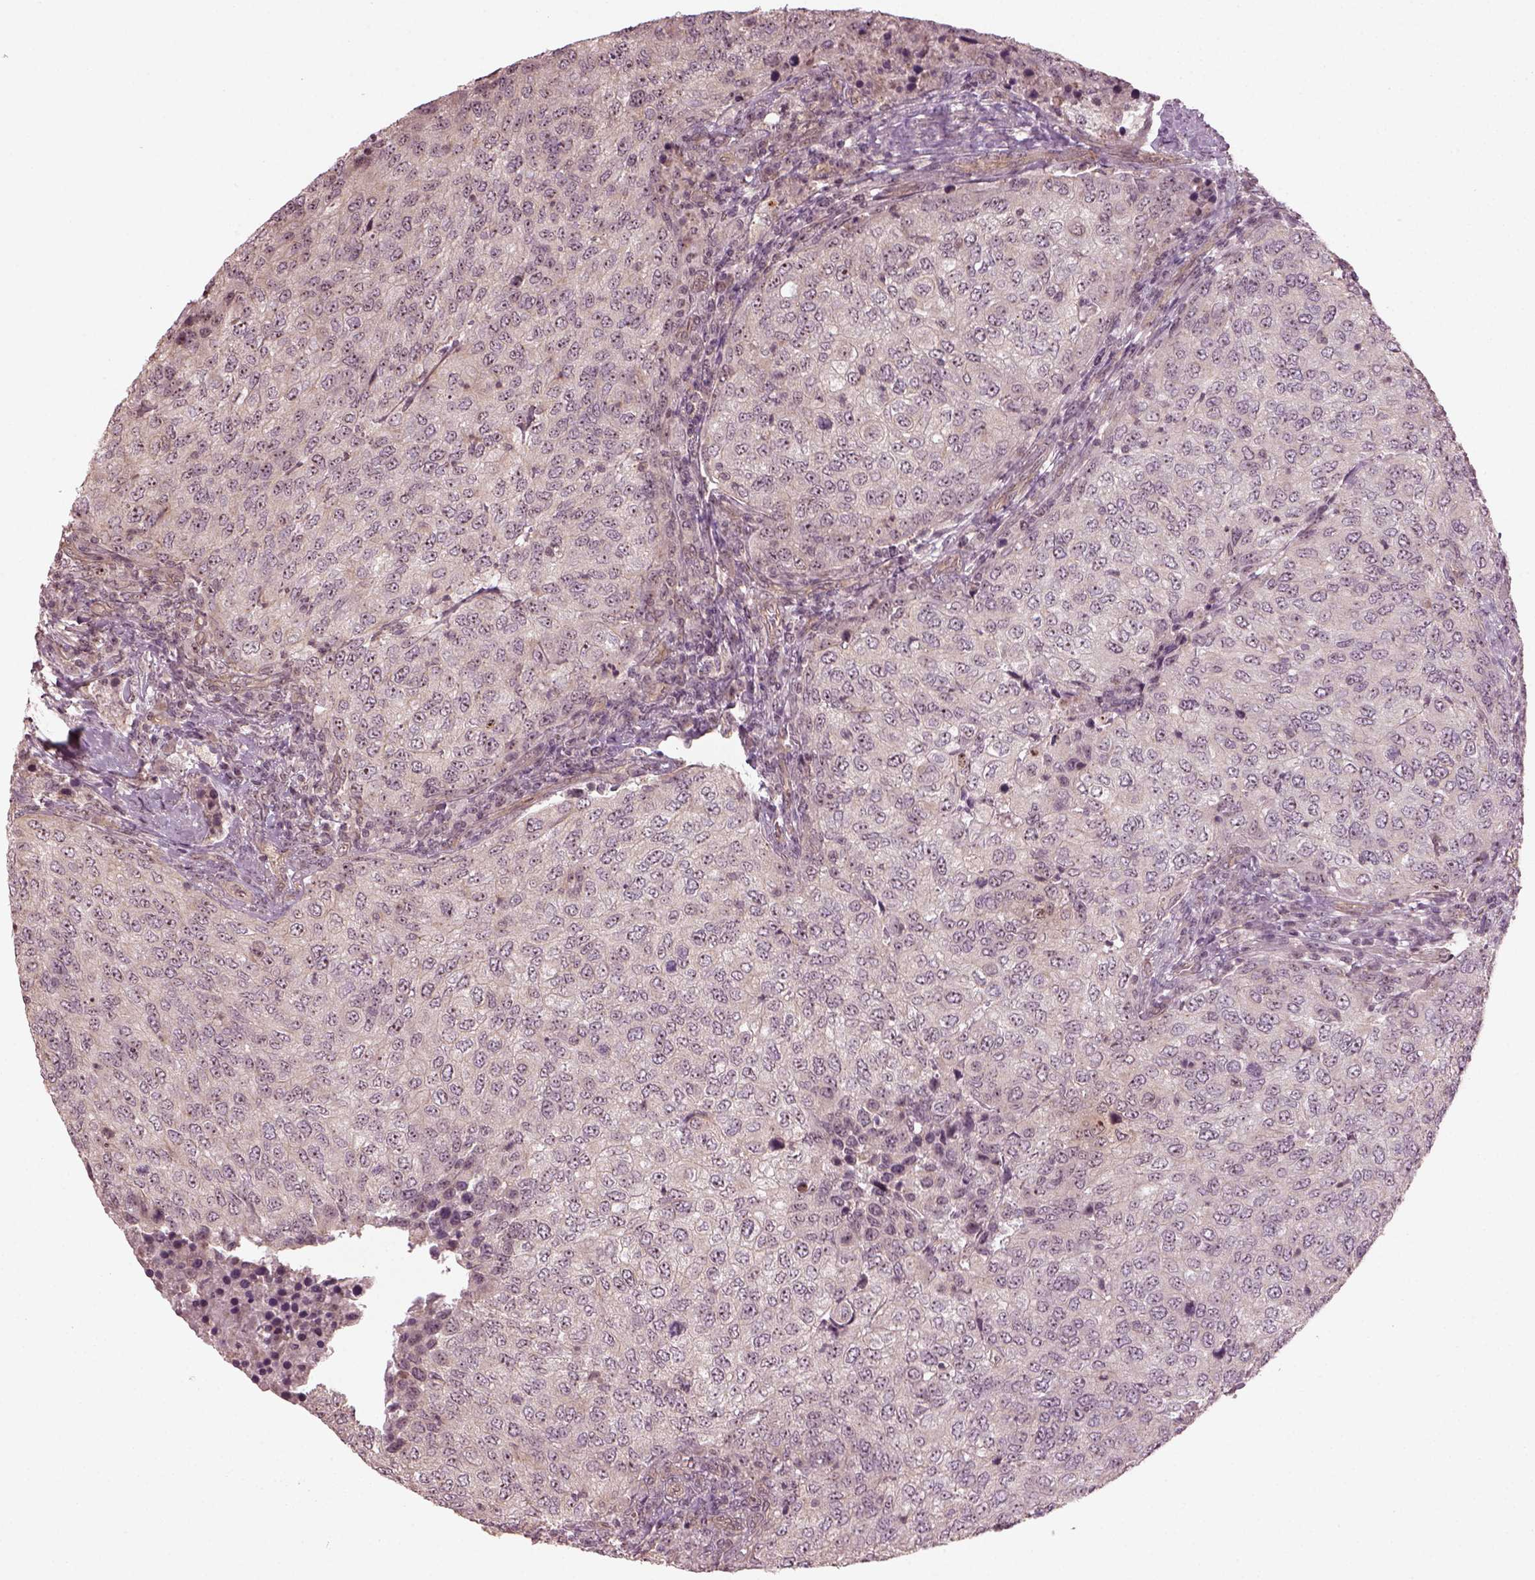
{"staining": {"intensity": "negative", "quantity": "none", "location": "none"}, "tissue": "urothelial cancer", "cell_type": "Tumor cells", "image_type": "cancer", "snomed": [{"axis": "morphology", "description": "Urothelial carcinoma, High grade"}, {"axis": "topography", "description": "Urinary bladder"}], "caption": "High power microscopy image of an immunohistochemistry (IHC) photomicrograph of urothelial cancer, revealing no significant positivity in tumor cells.", "gene": "GNRH1", "patient": {"sex": "female", "age": 78}}